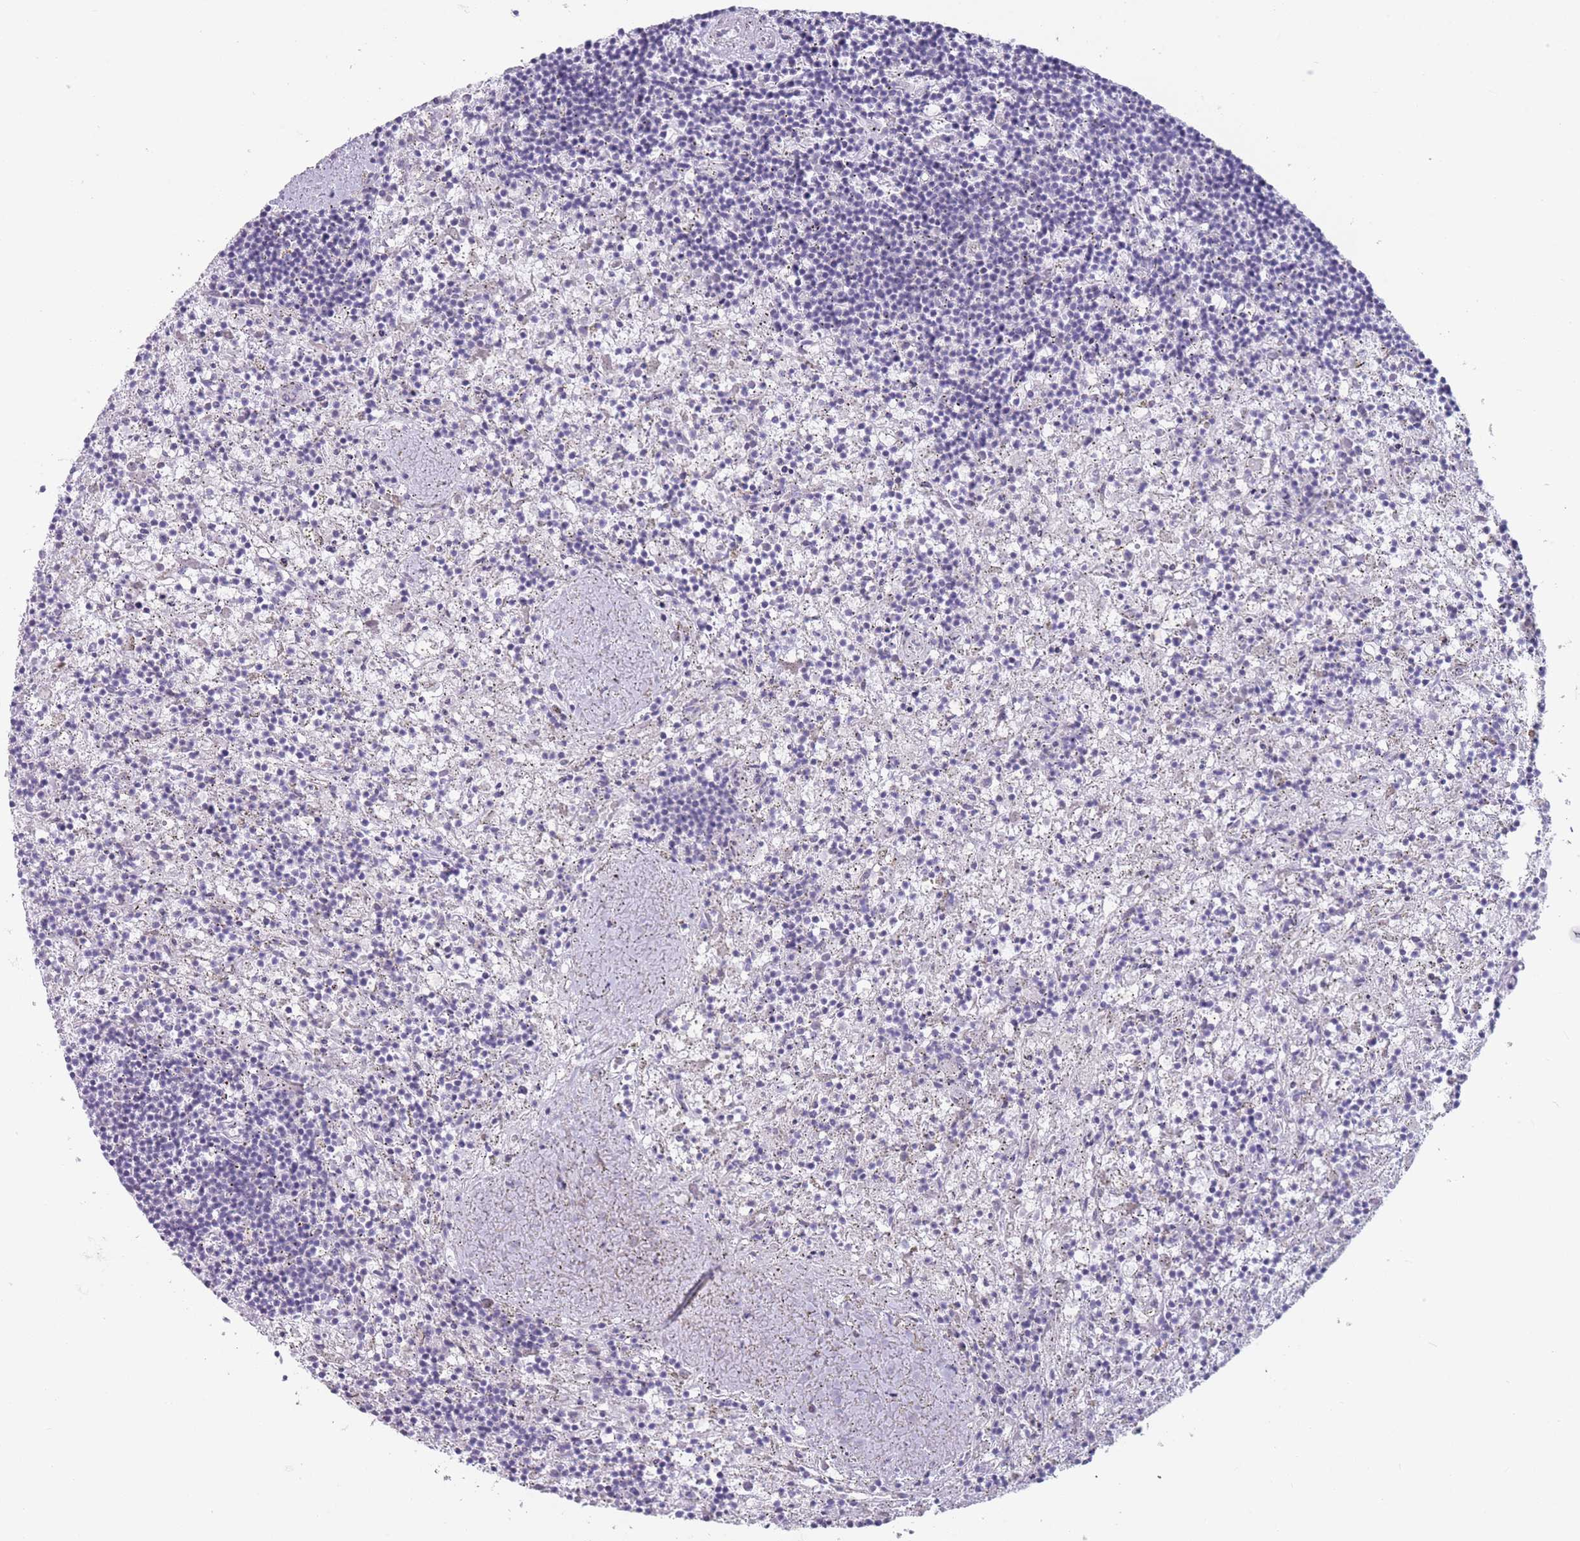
{"staining": {"intensity": "negative", "quantity": "none", "location": "none"}, "tissue": "lymphoma", "cell_type": "Tumor cells", "image_type": "cancer", "snomed": [{"axis": "morphology", "description": "Malignant lymphoma, non-Hodgkin's type, Low grade"}, {"axis": "topography", "description": "Spleen"}], "caption": "IHC micrograph of human lymphoma stained for a protein (brown), which reveals no expression in tumor cells.", "gene": "PAIP2B", "patient": {"sex": "male", "age": 76}}